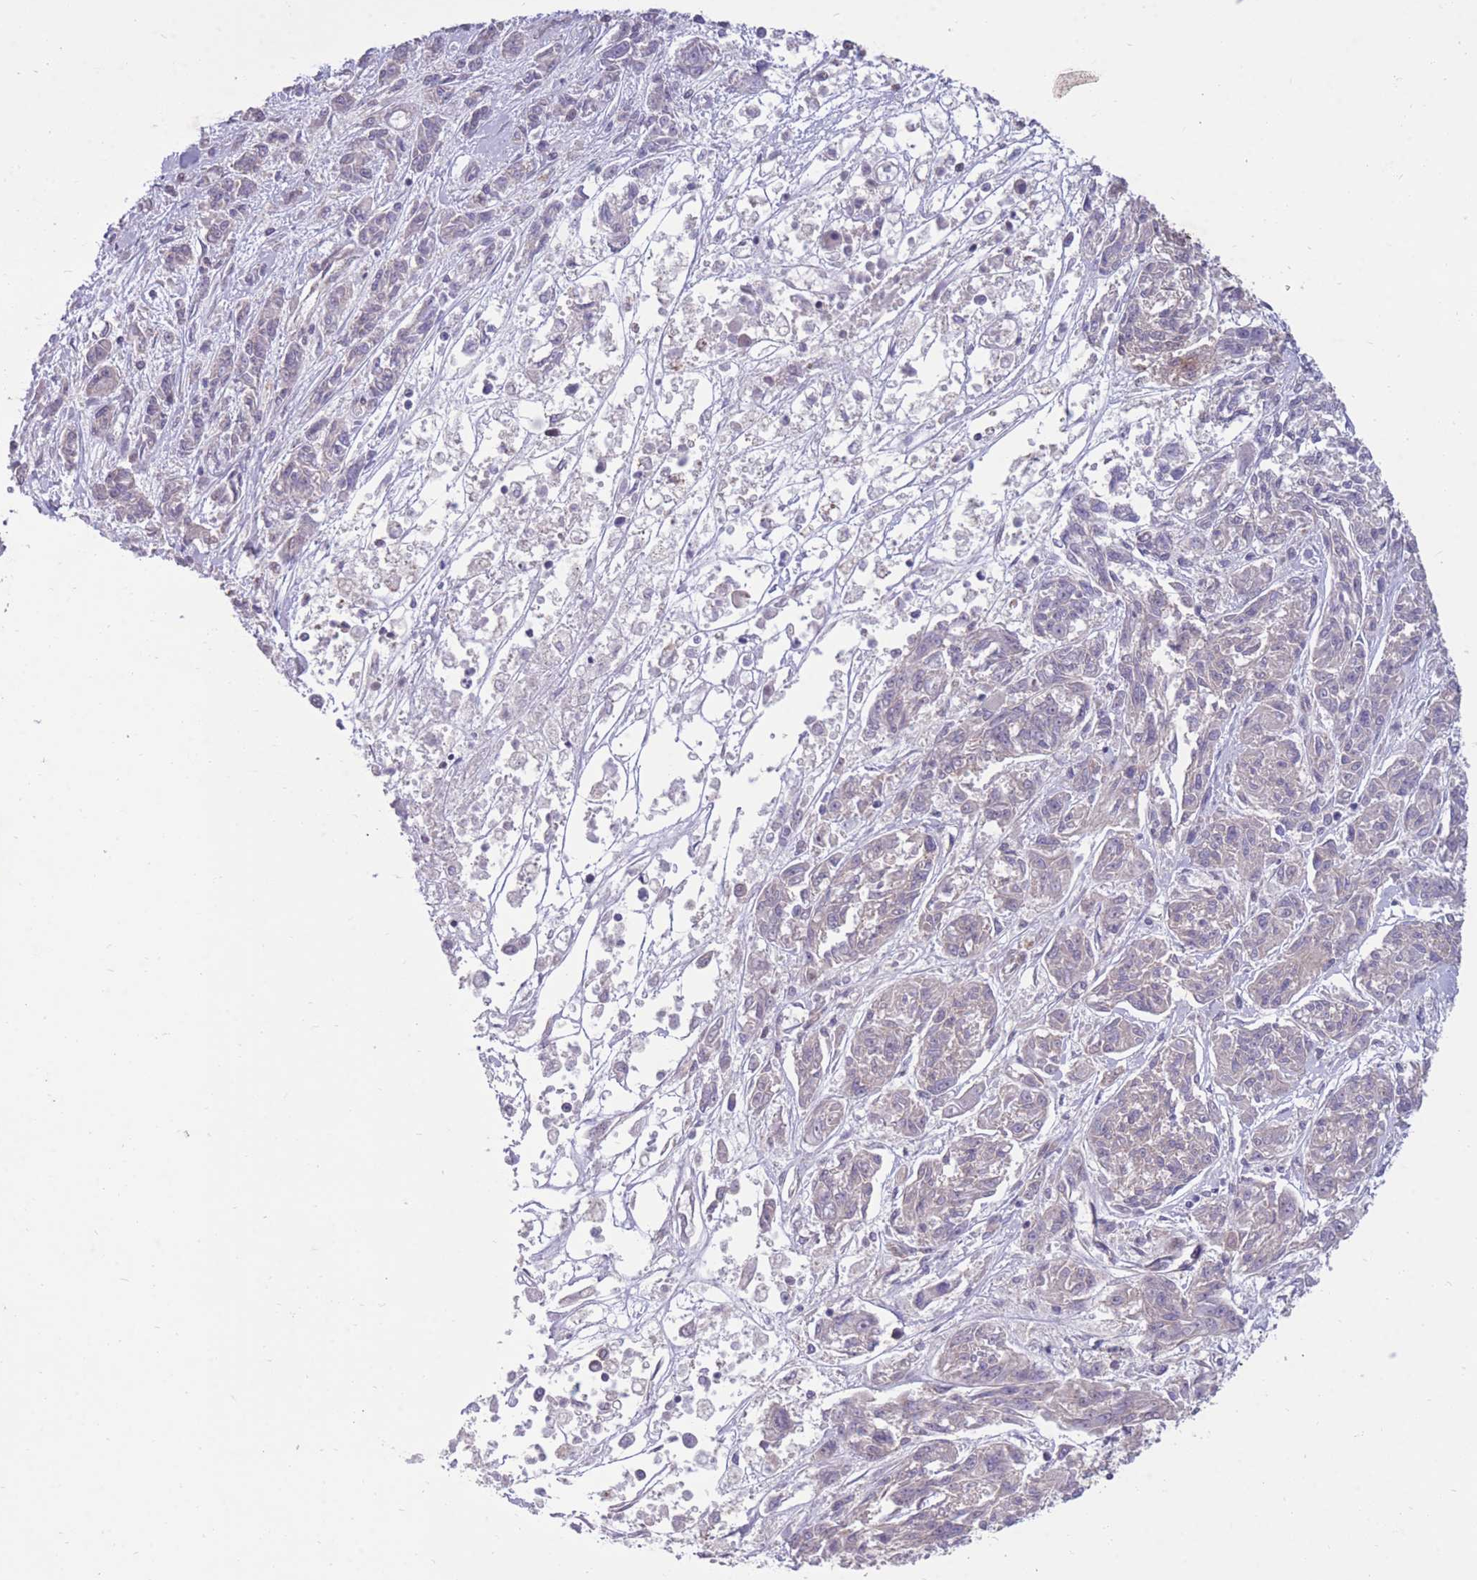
{"staining": {"intensity": "negative", "quantity": "none", "location": "none"}, "tissue": "melanoma", "cell_type": "Tumor cells", "image_type": "cancer", "snomed": [{"axis": "morphology", "description": "Malignant melanoma, NOS"}, {"axis": "topography", "description": "Skin"}], "caption": "A histopathology image of melanoma stained for a protein displays no brown staining in tumor cells. (Brightfield microscopy of DAB (3,3'-diaminobenzidine) immunohistochemistry (IHC) at high magnification).", "gene": "RIC8A", "patient": {"sex": "male", "age": 53}}